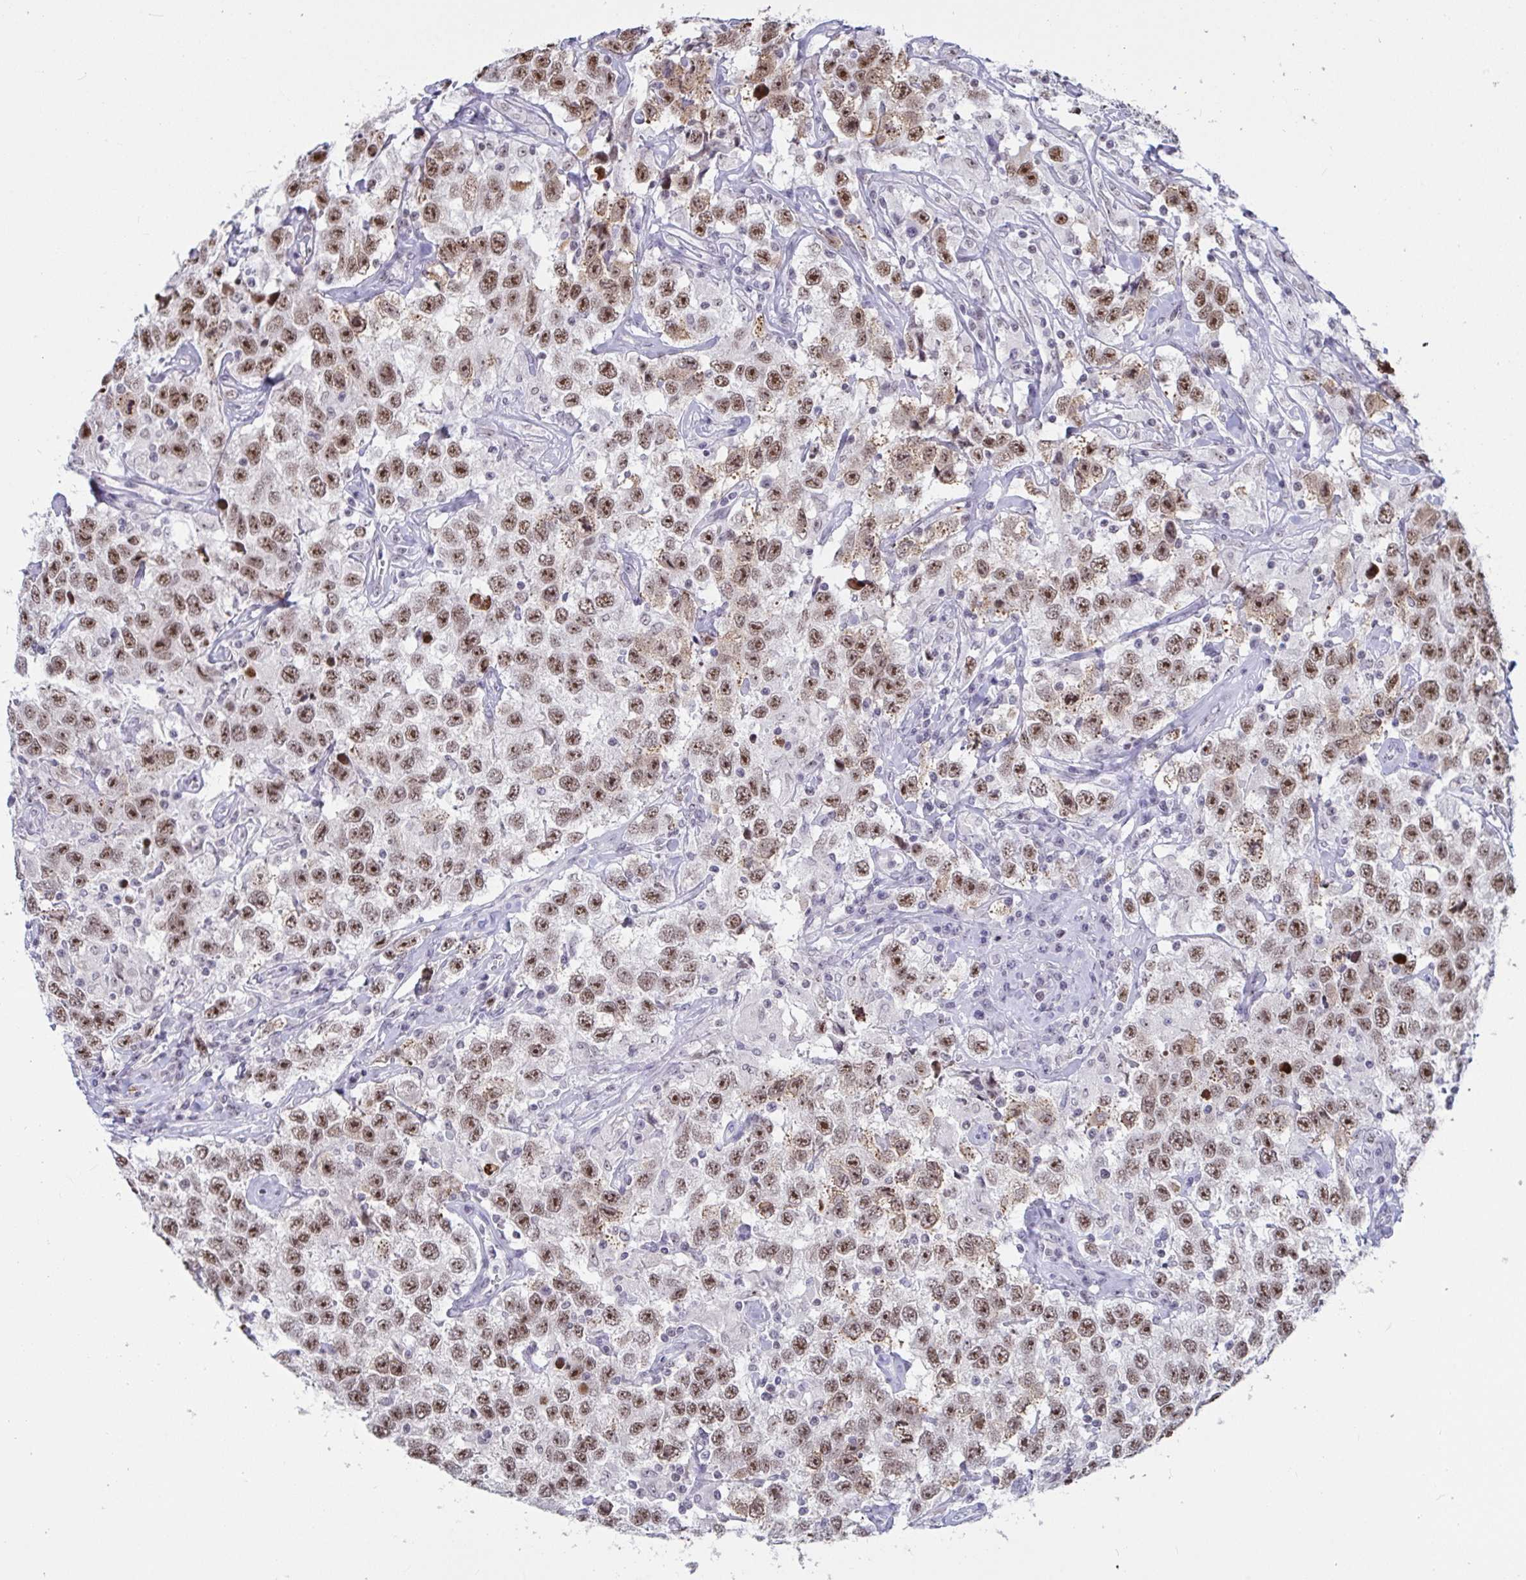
{"staining": {"intensity": "moderate", "quantity": ">75%", "location": "nuclear"}, "tissue": "testis cancer", "cell_type": "Tumor cells", "image_type": "cancer", "snomed": [{"axis": "morphology", "description": "Seminoma, NOS"}, {"axis": "topography", "description": "Testis"}], "caption": "Immunohistochemical staining of human testis seminoma demonstrates medium levels of moderate nuclear expression in about >75% of tumor cells.", "gene": "SUPT16H", "patient": {"sex": "male", "age": 41}}